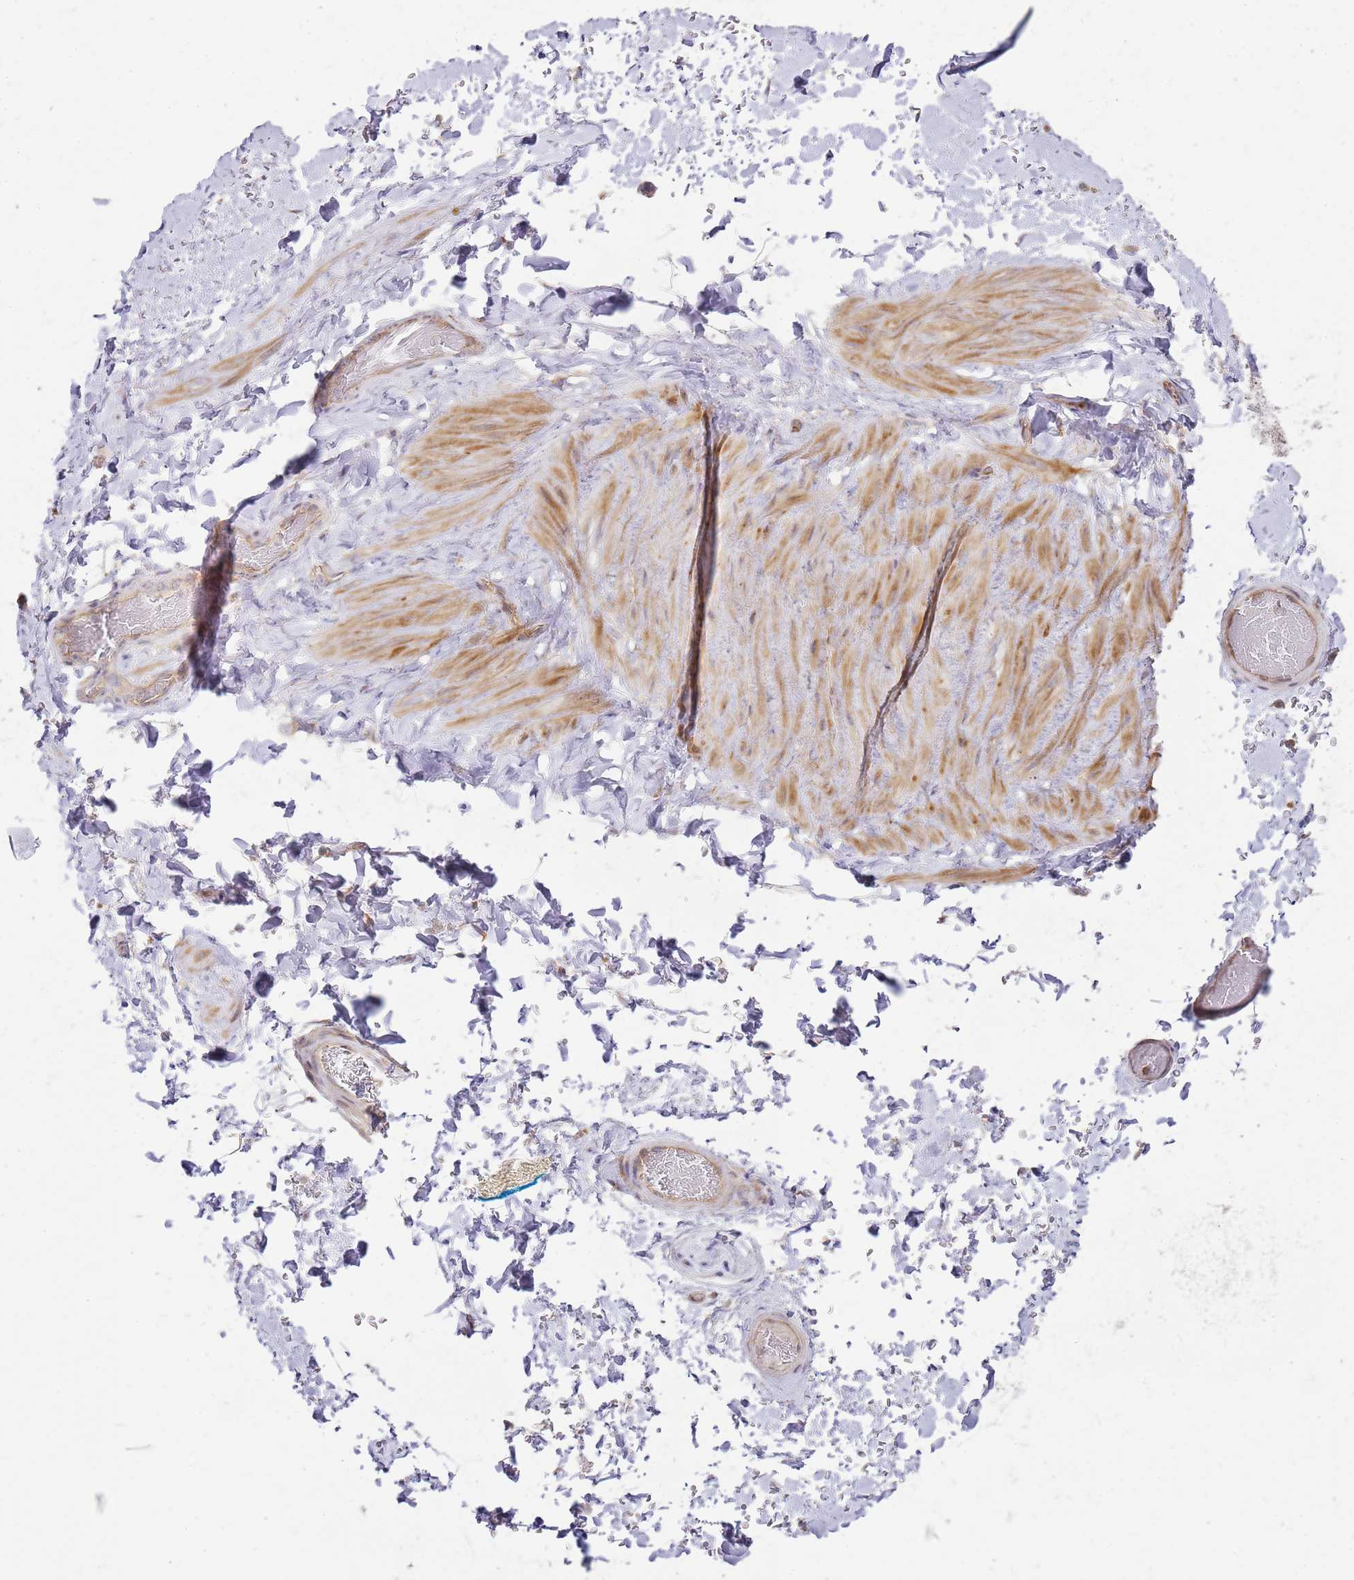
{"staining": {"intensity": "strong", "quantity": "<25%", "location": "cytoplasmic/membranous"}, "tissue": "adipose tissue", "cell_type": "Adipocytes", "image_type": "normal", "snomed": [{"axis": "morphology", "description": "Normal tissue, NOS"}, {"axis": "topography", "description": "Soft tissue"}, {"axis": "topography", "description": "Vascular tissue"}], "caption": "A brown stain labels strong cytoplasmic/membranous staining of a protein in adipocytes of benign adipose tissue.", "gene": "GRAP", "patient": {"sex": "male", "age": 41}}